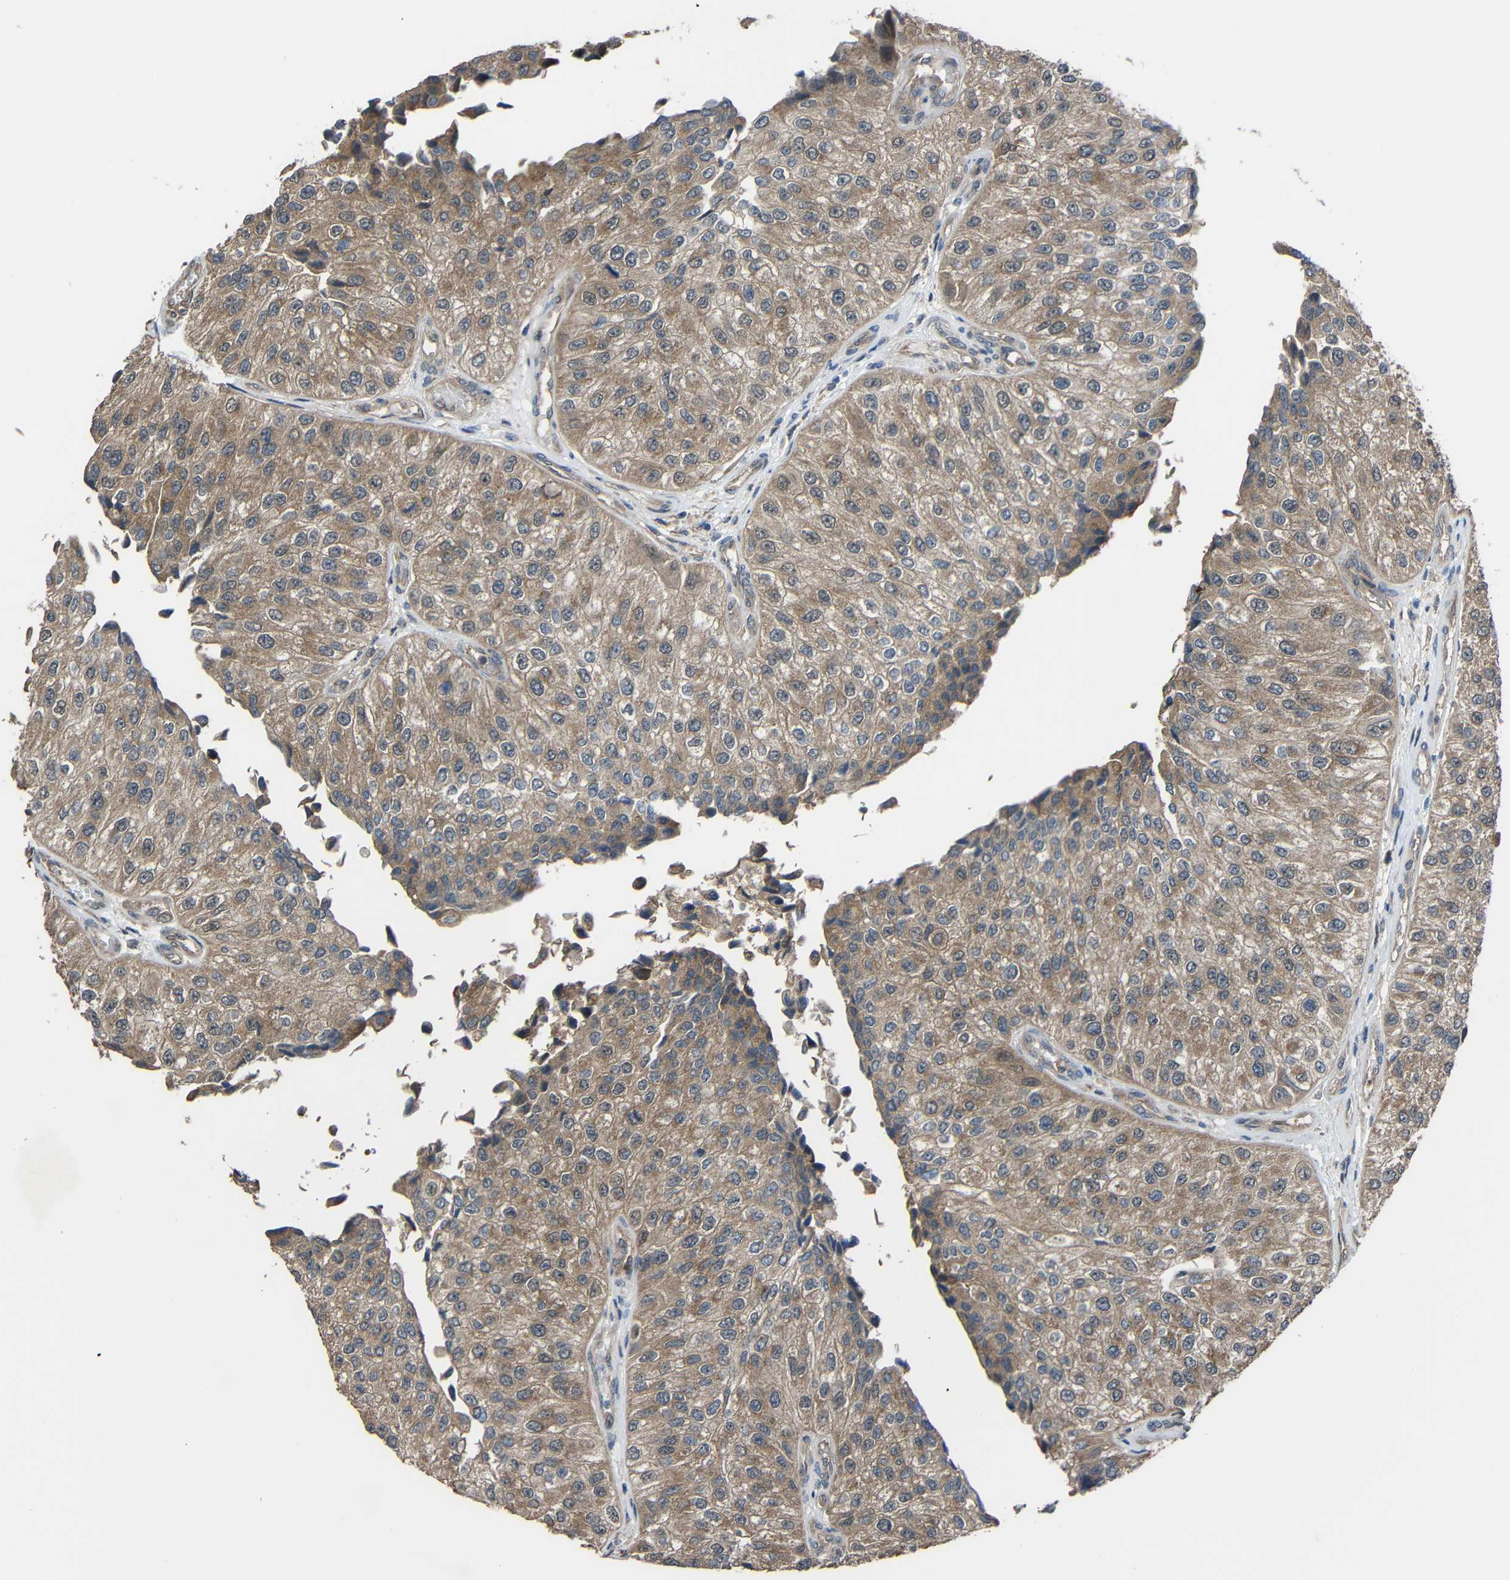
{"staining": {"intensity": "moderate", "quantity": ">75%", "location": "cytoplasmic/membranous"}, "tissue": "urothelial cancer", "cell_type": "Tumor cells", "image_type": "cancer", "snomed": [{"axis": "morphology", "description": "Urothelial carcinoma, High grade"}, {"axis": "topography", "description": "Kidney"}, {"axis": "topography", "description": "Urinary bladder"}], "caption": "Immunohistochemistry (IHC) (DAB) staining of urothelial cancer shows moderate cytoplasmic/membranous protein expression in approximately >75% of tumor cells.", "gene": "CHST9", "patient": {"sex": "male", "age": 77}}